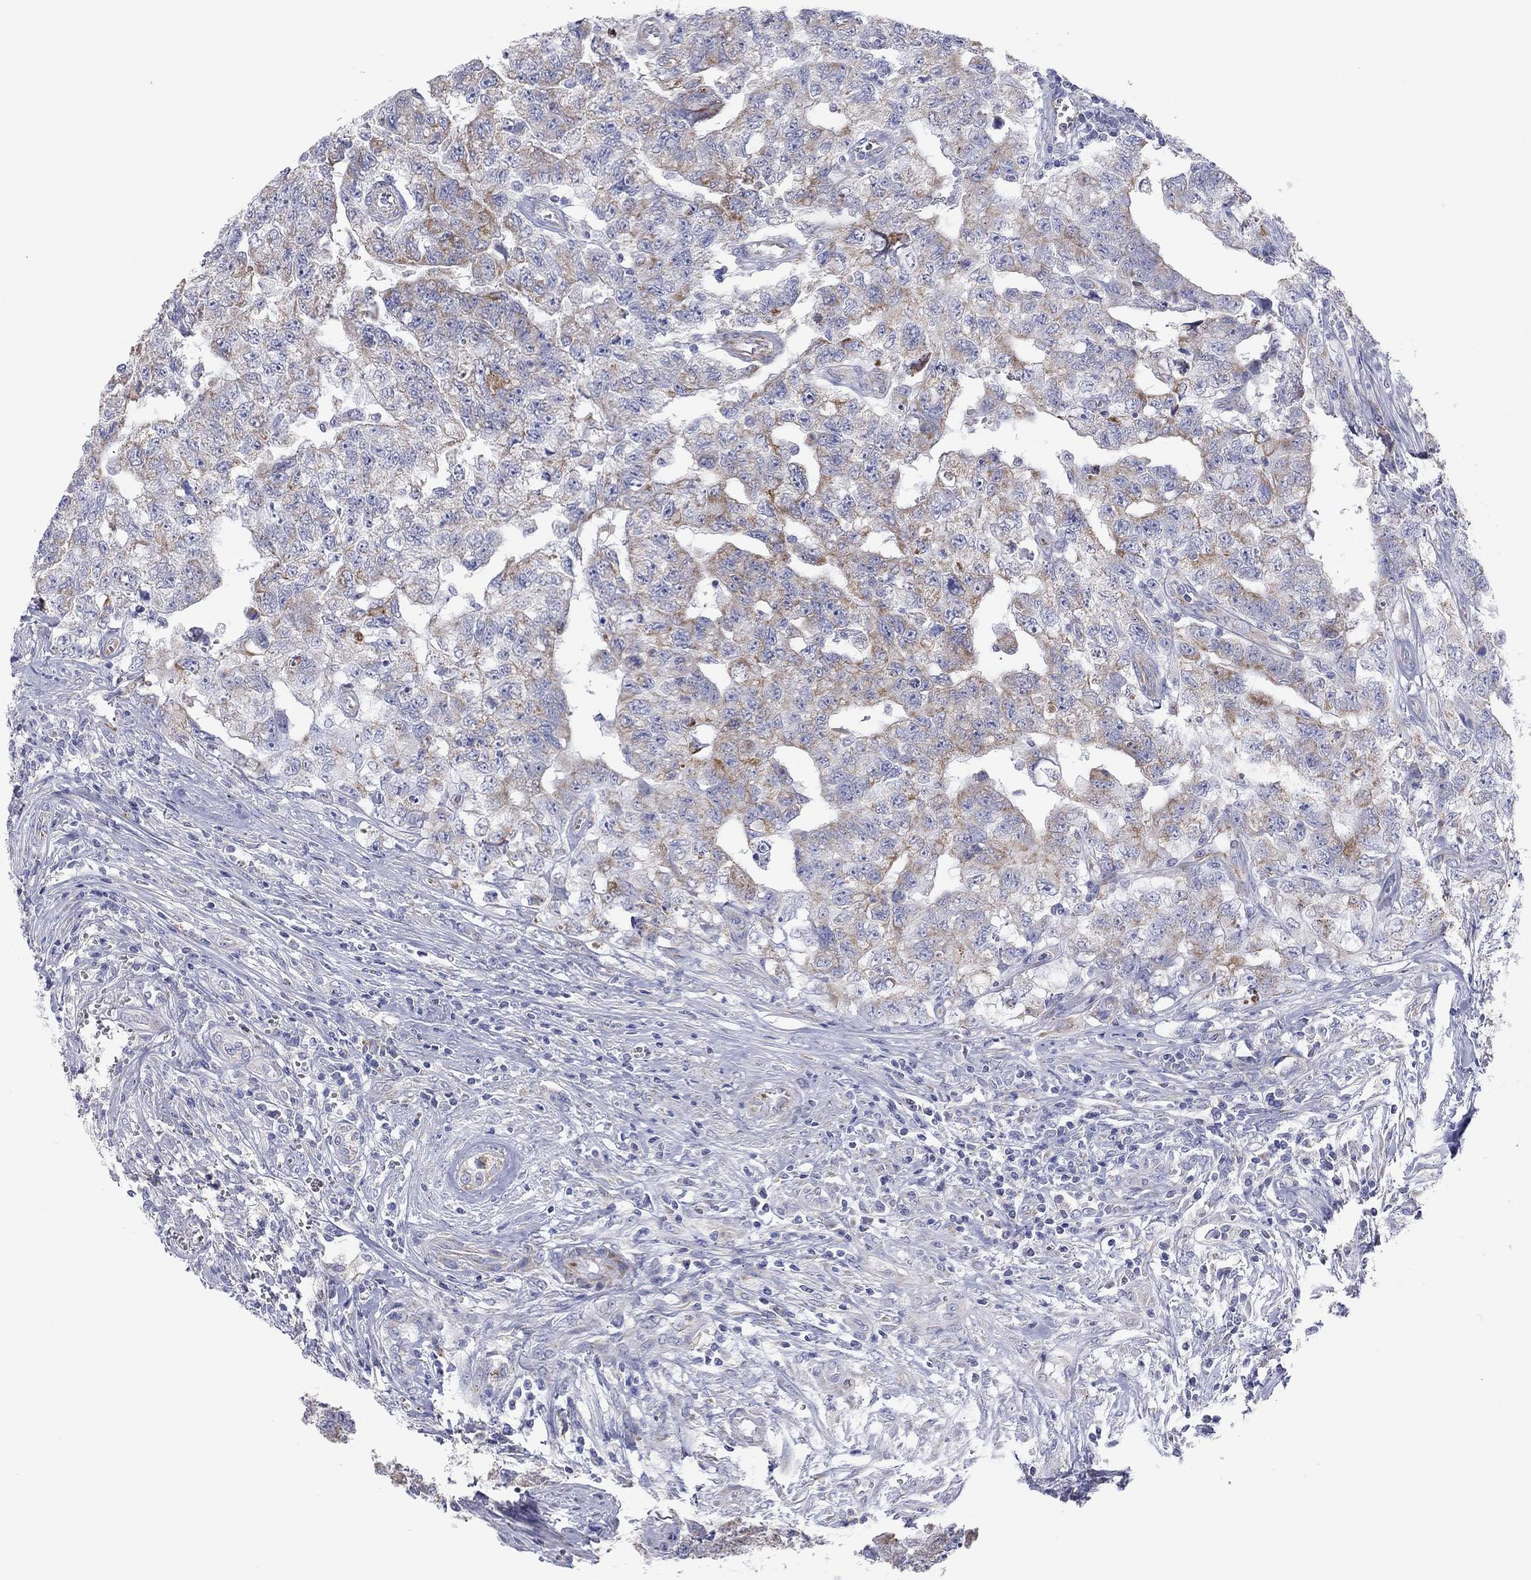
{"staining": {"intensity": "moderate", "quantity": "<25%", "location": "cytoplasmic/membranous"}, "tissue": "testis cancer", "cell_type": "Tumor cells", "image_type": "cancer", "snomed": [{"axis": "morphology", "description": "Carcinoma, Embryonal, NOS"}, {"axis": "topography", "description": "Testis"}], "caption": "Moderate cytoplasmic/membranous staining for a protein is seen in approximately <25% of tumor cells of testis cancer (embryonal carcinoma) using IHC.", "gene": "MGST3", "patient": {"sex": "male", "age": 24}}